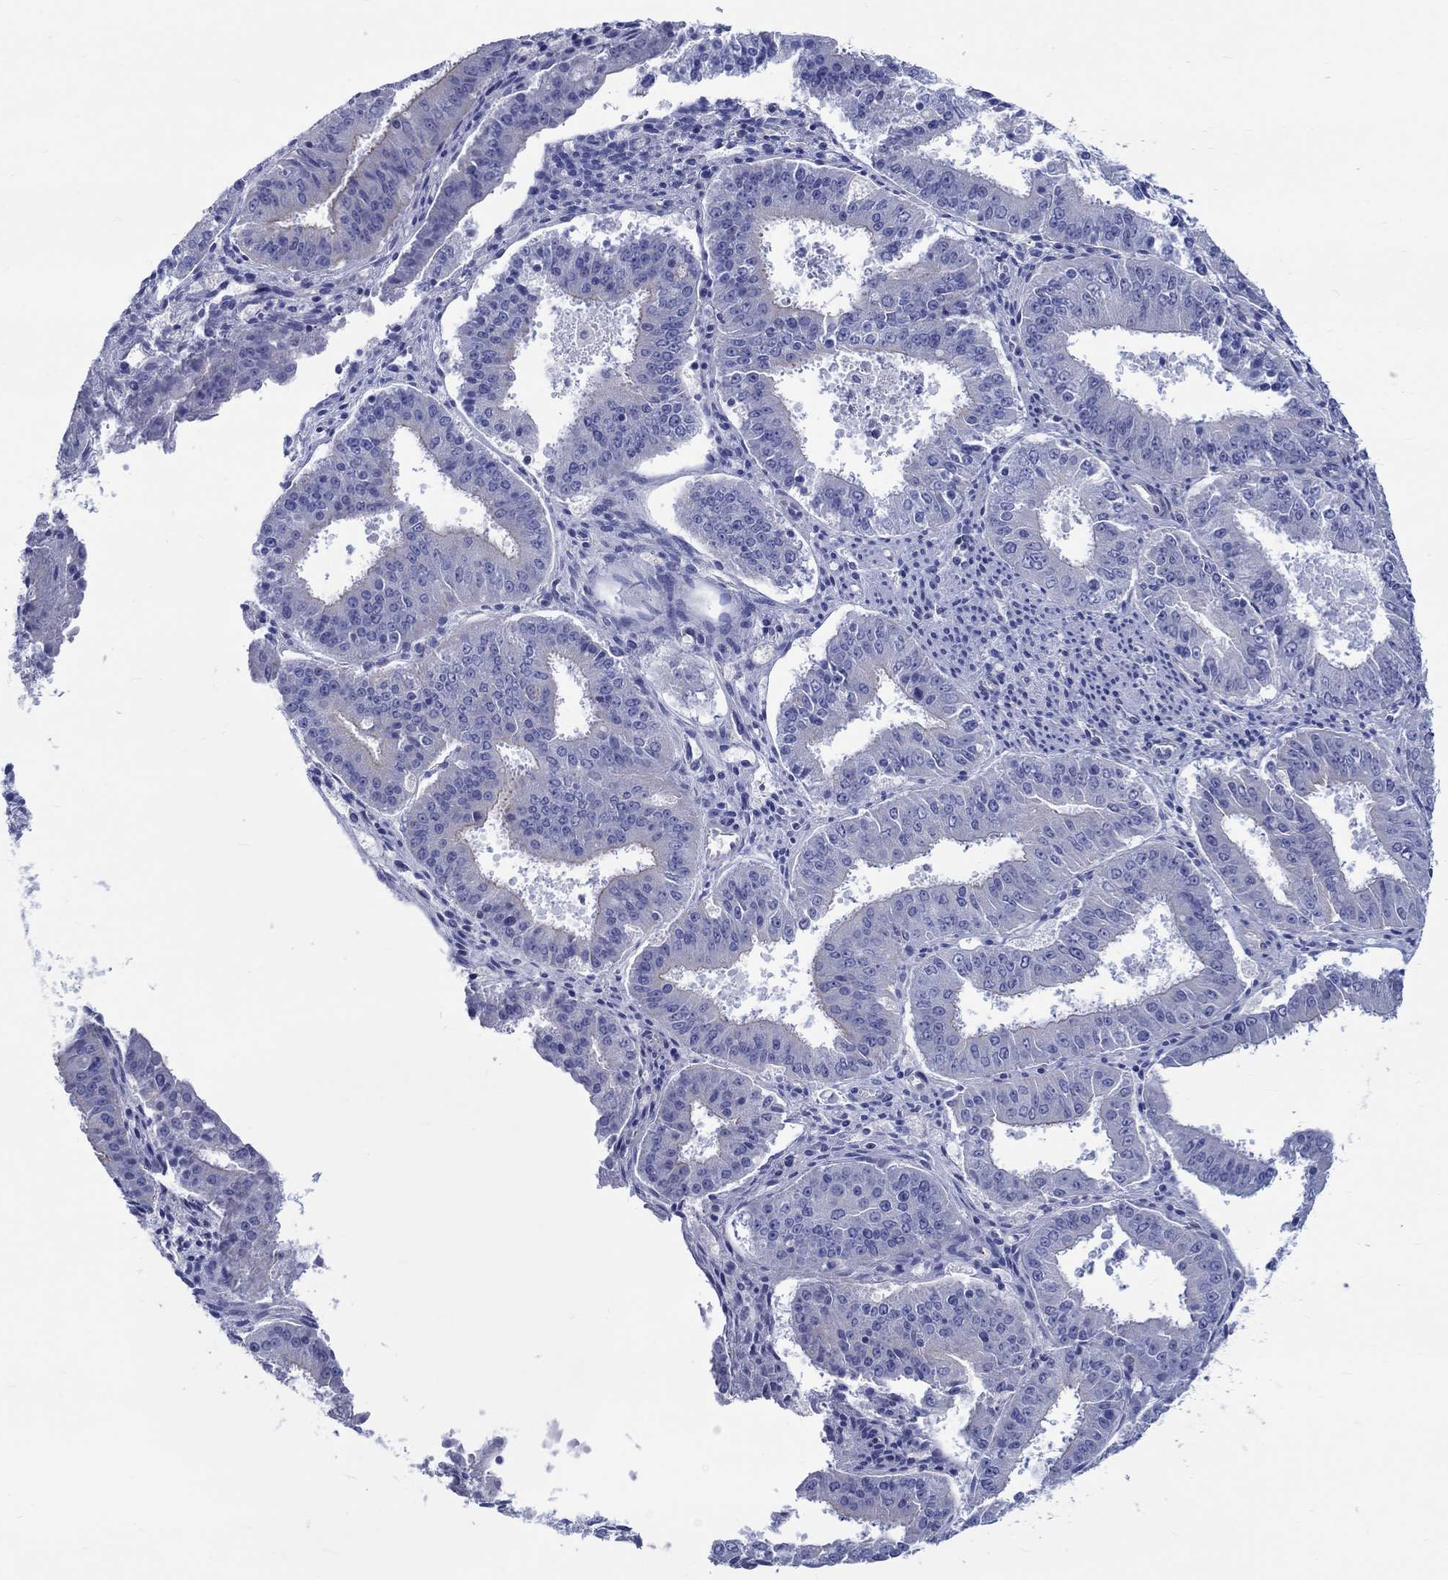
{"staining": {"intensity": "negative", "quantity": "none", "location": "none"}, "tissue": "ovarian cancer", "cell_type": "Tumor cells", "image_type": "cancer", "snomed": [{"axis": "morphology", "description": "Carcinoma, endometroid"}, {"axis": "topography", "description": "Ovary"}], "caption": "This is an immunohistochemistry (IHC) micrograph of ovarian cancer (endometroid carcinoma). There is no expression in tumor cells.", "gene": "SH2D7", "patient": {"sex": "female", "age": 42}}